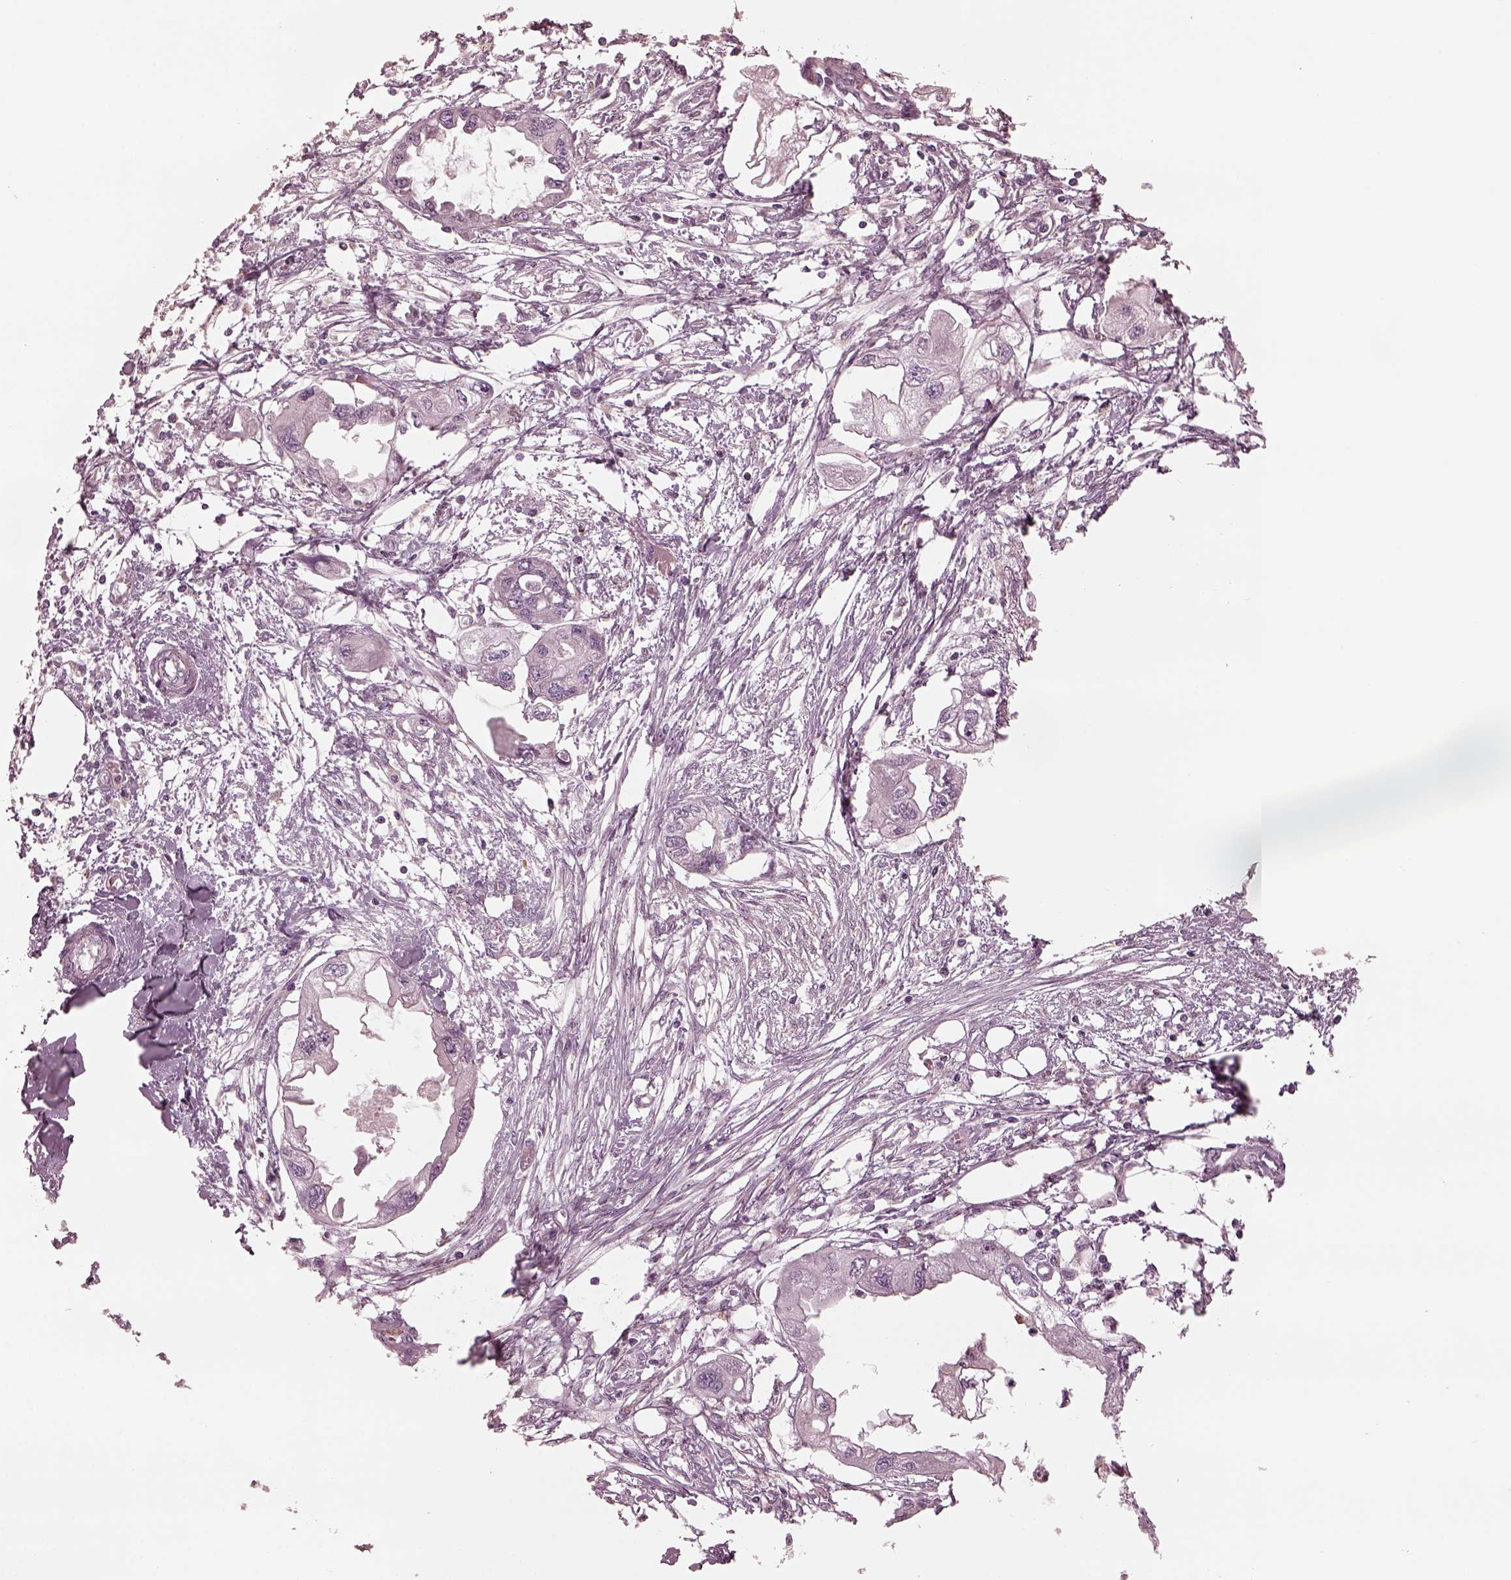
{"staining": {"intensity": "negative", "quantity": "none", "location": "none"}, "tissue": "endometrial cancer", "cell_type": "Tumor cells", "image_type": "cancer", "snomed": [{"axis": "morphology", "description": "Adenocarcinoma, NOS"}, {"axis": "morphology", "description": "Adenocarcinoma, metastatic, NOS"}, {"axis": "topography", "description": "Adipose tissue"}, {"axis": "topography", "description": "Endometrium"}], "caption": "This is a histopathology image of immunohistochemistry staining of endometrial cancer (metastatic adenocarcinoma), which shows no expression in tumor cells.", "gene": "PSTPIP2", "patient": {"sex": "female", "age": 67}}